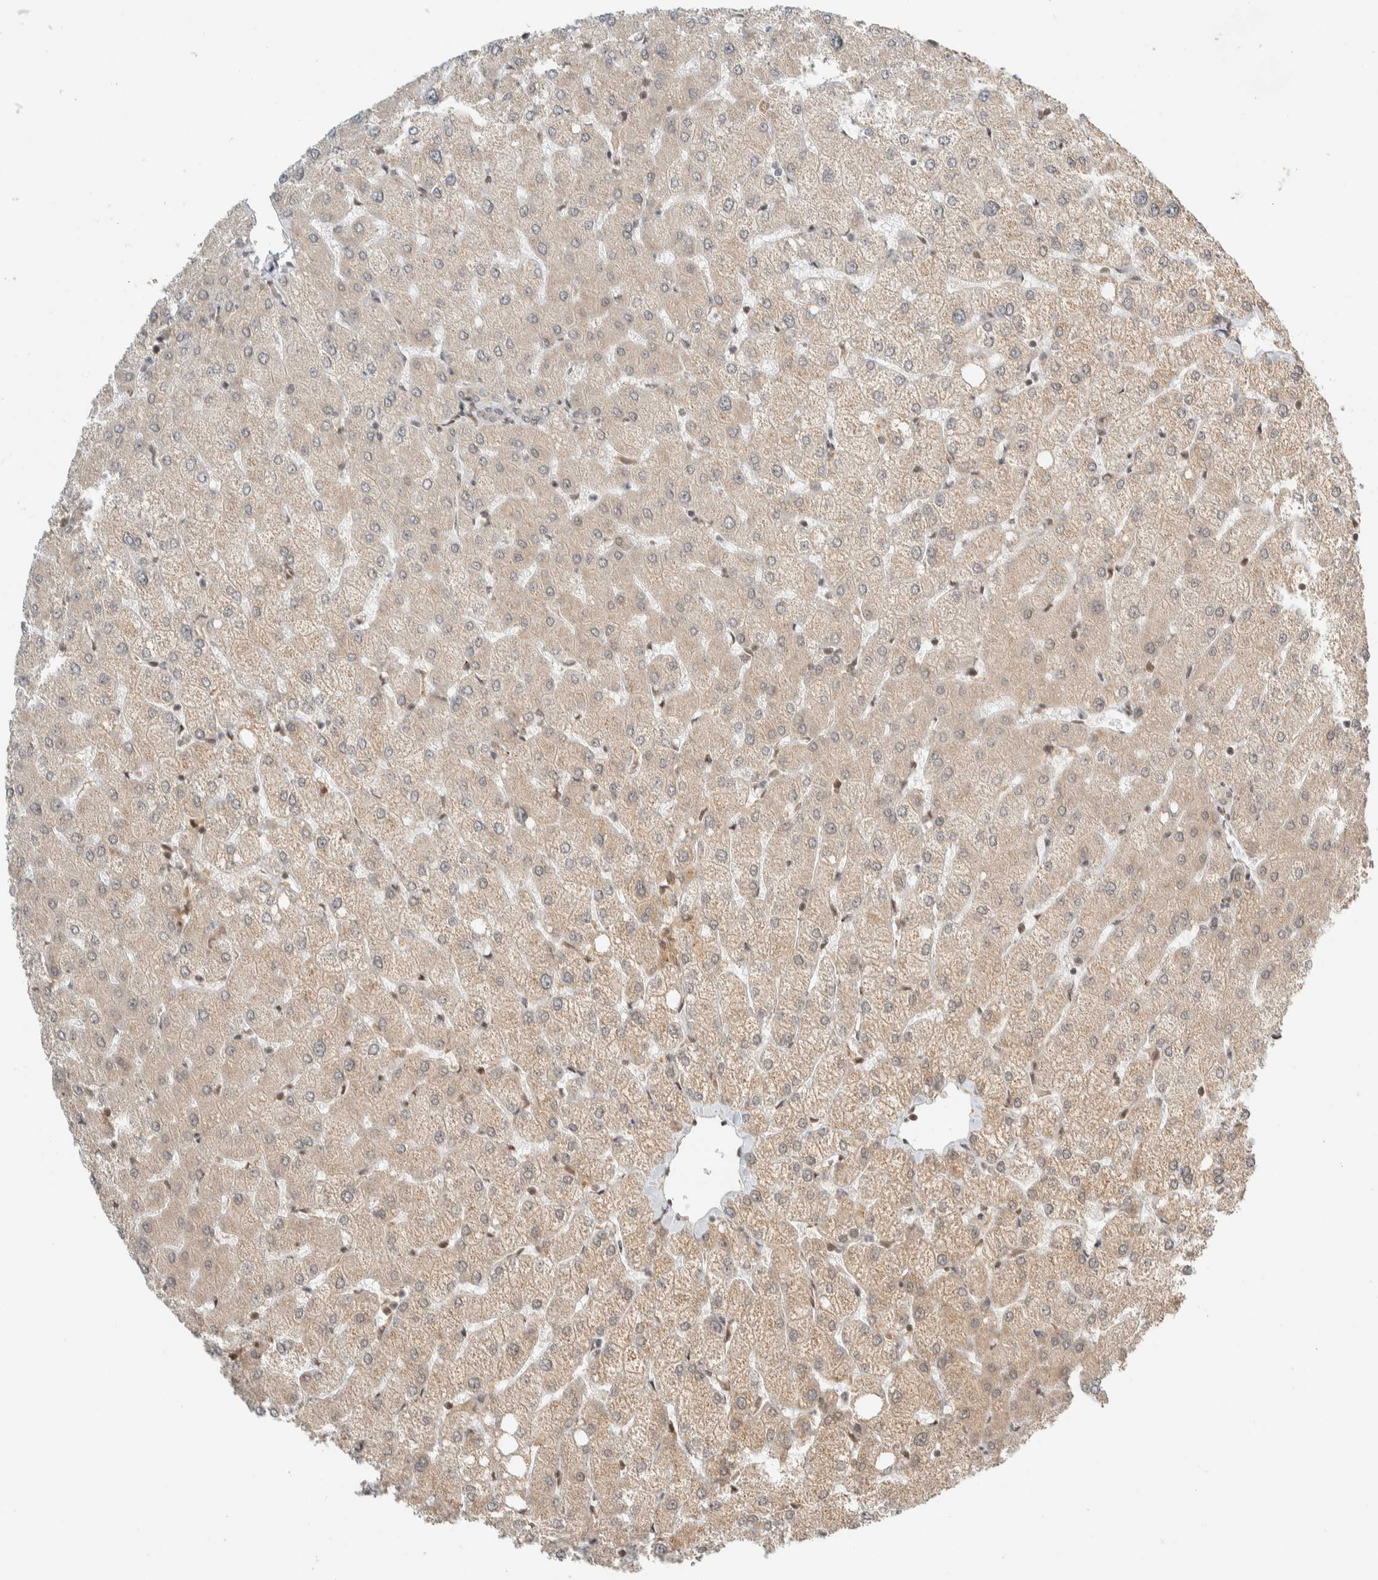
{"staining": {"intensity": "negative", "quantity": "none", "location": "none"}, "tissue": "liver", "cell_type": "Cholangiocytes", "image_type": "normal", "snomed": [{"axis": "morphology", "description": "Normal tissue, NOS"}, {"axis": "topography", "description": "Liver"}], "caption": "A high-resolution photomicrograph shows IHC staining of unremarkable liver, which displays no significant expression in cholangiocytes. (Brightfield microscopy of DAB IHC at high magnification).", "gene": "ZBTB2", "patient": {"sex": "female", "age": 54}}